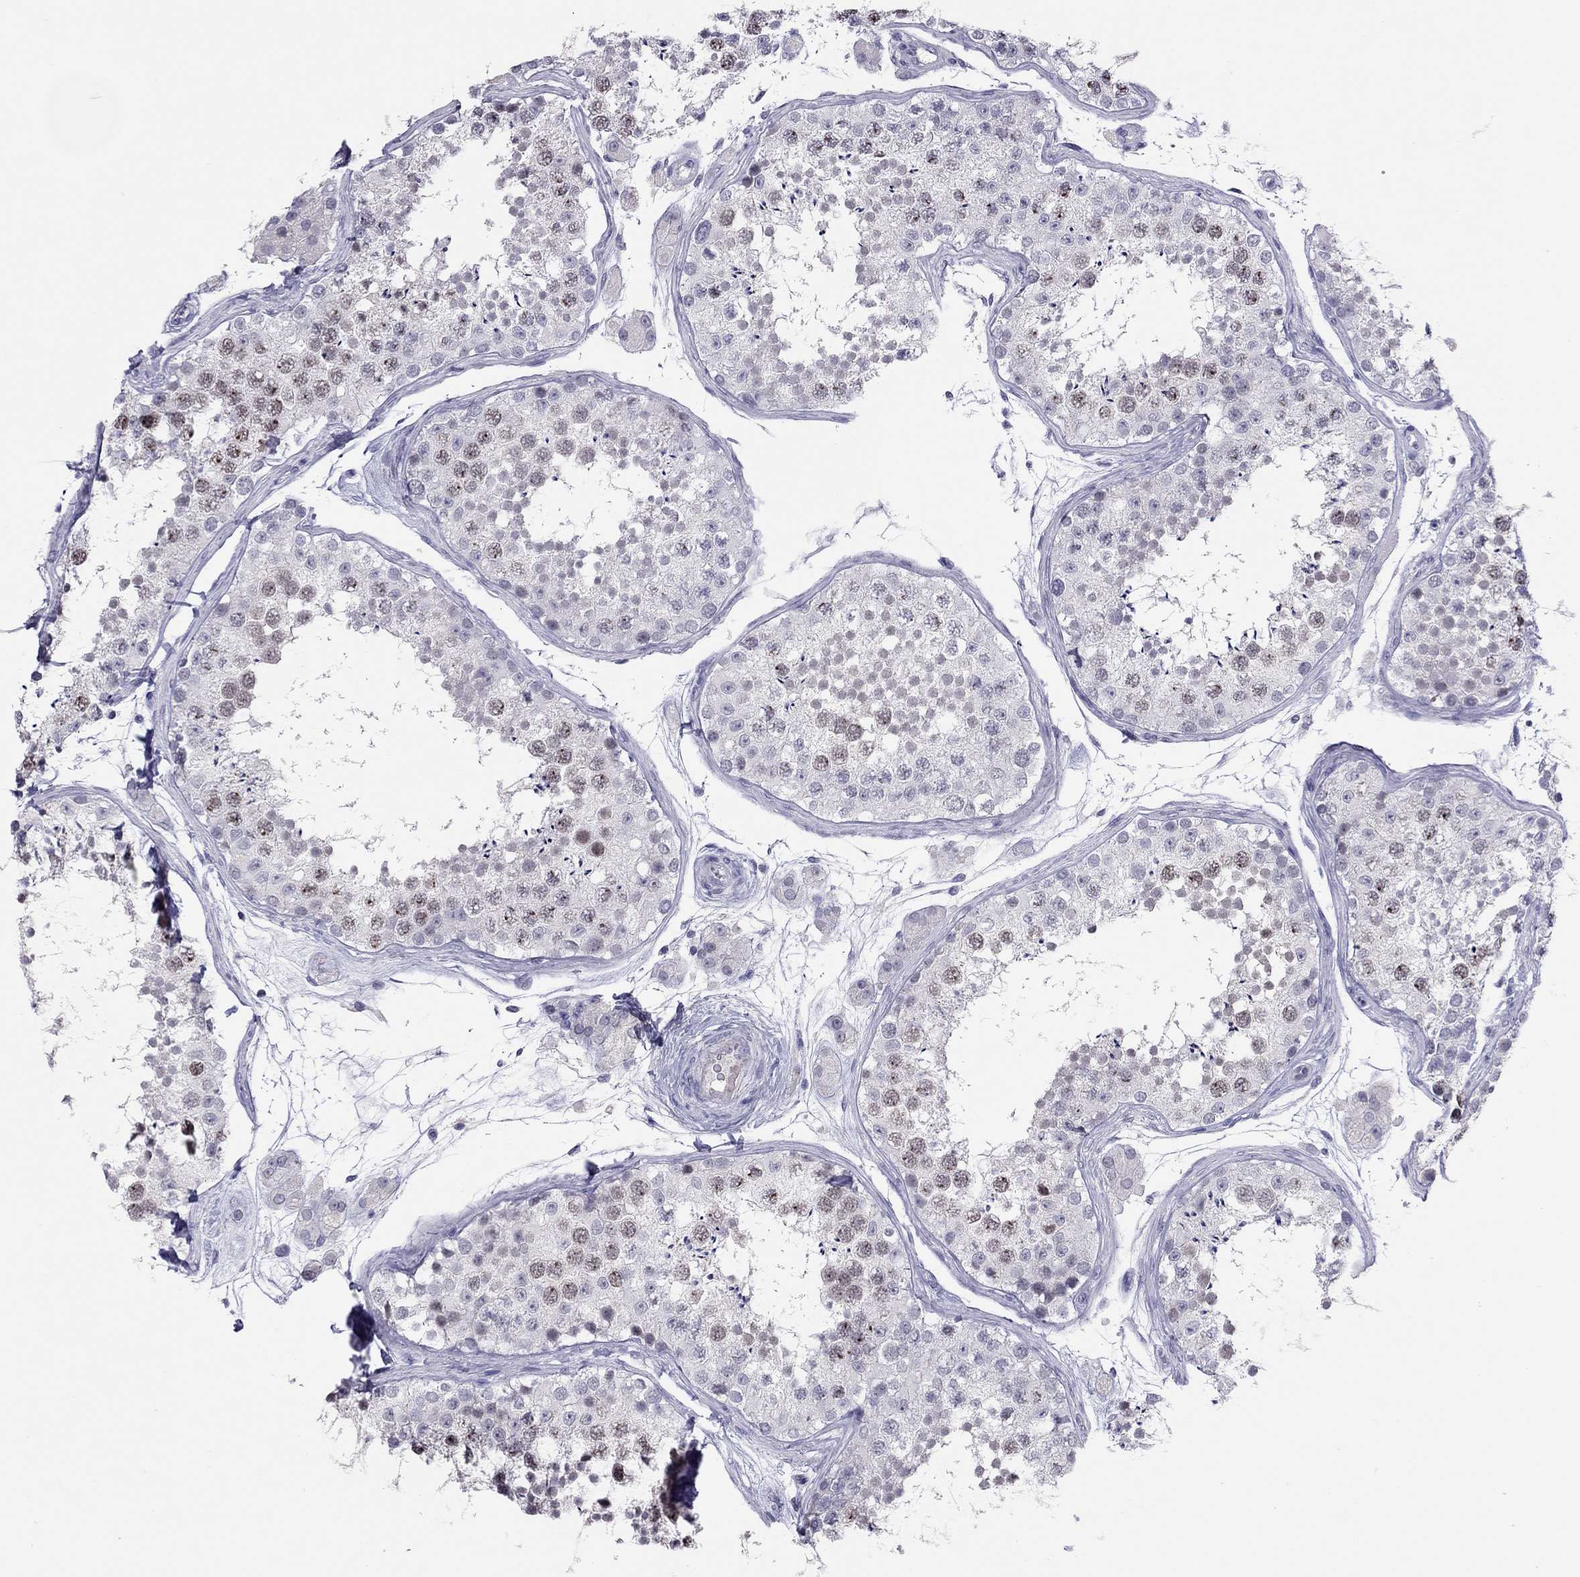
{"staining": {"intensity": "weak", "quantity": "25%-75%", "location": "nuclear"}, "tissue": "testis", "cell_type": "Cells in seminiferous ducts", "image_type": "normal", "snomed": [{"axis": "morphology", "description": "Normal tissue, NOS"}, {"axis": "topography", "description": "Testis"}], "caption": "Protein staining of normal testis displays weak nuclear expression in approximately 25%-75% of cells in seminiferous ducts. (DAB IHC, brown staining for protein, blue staining for nuclei).", "gene": "JHY", "patient": {"sex": "male", "age": 41}}